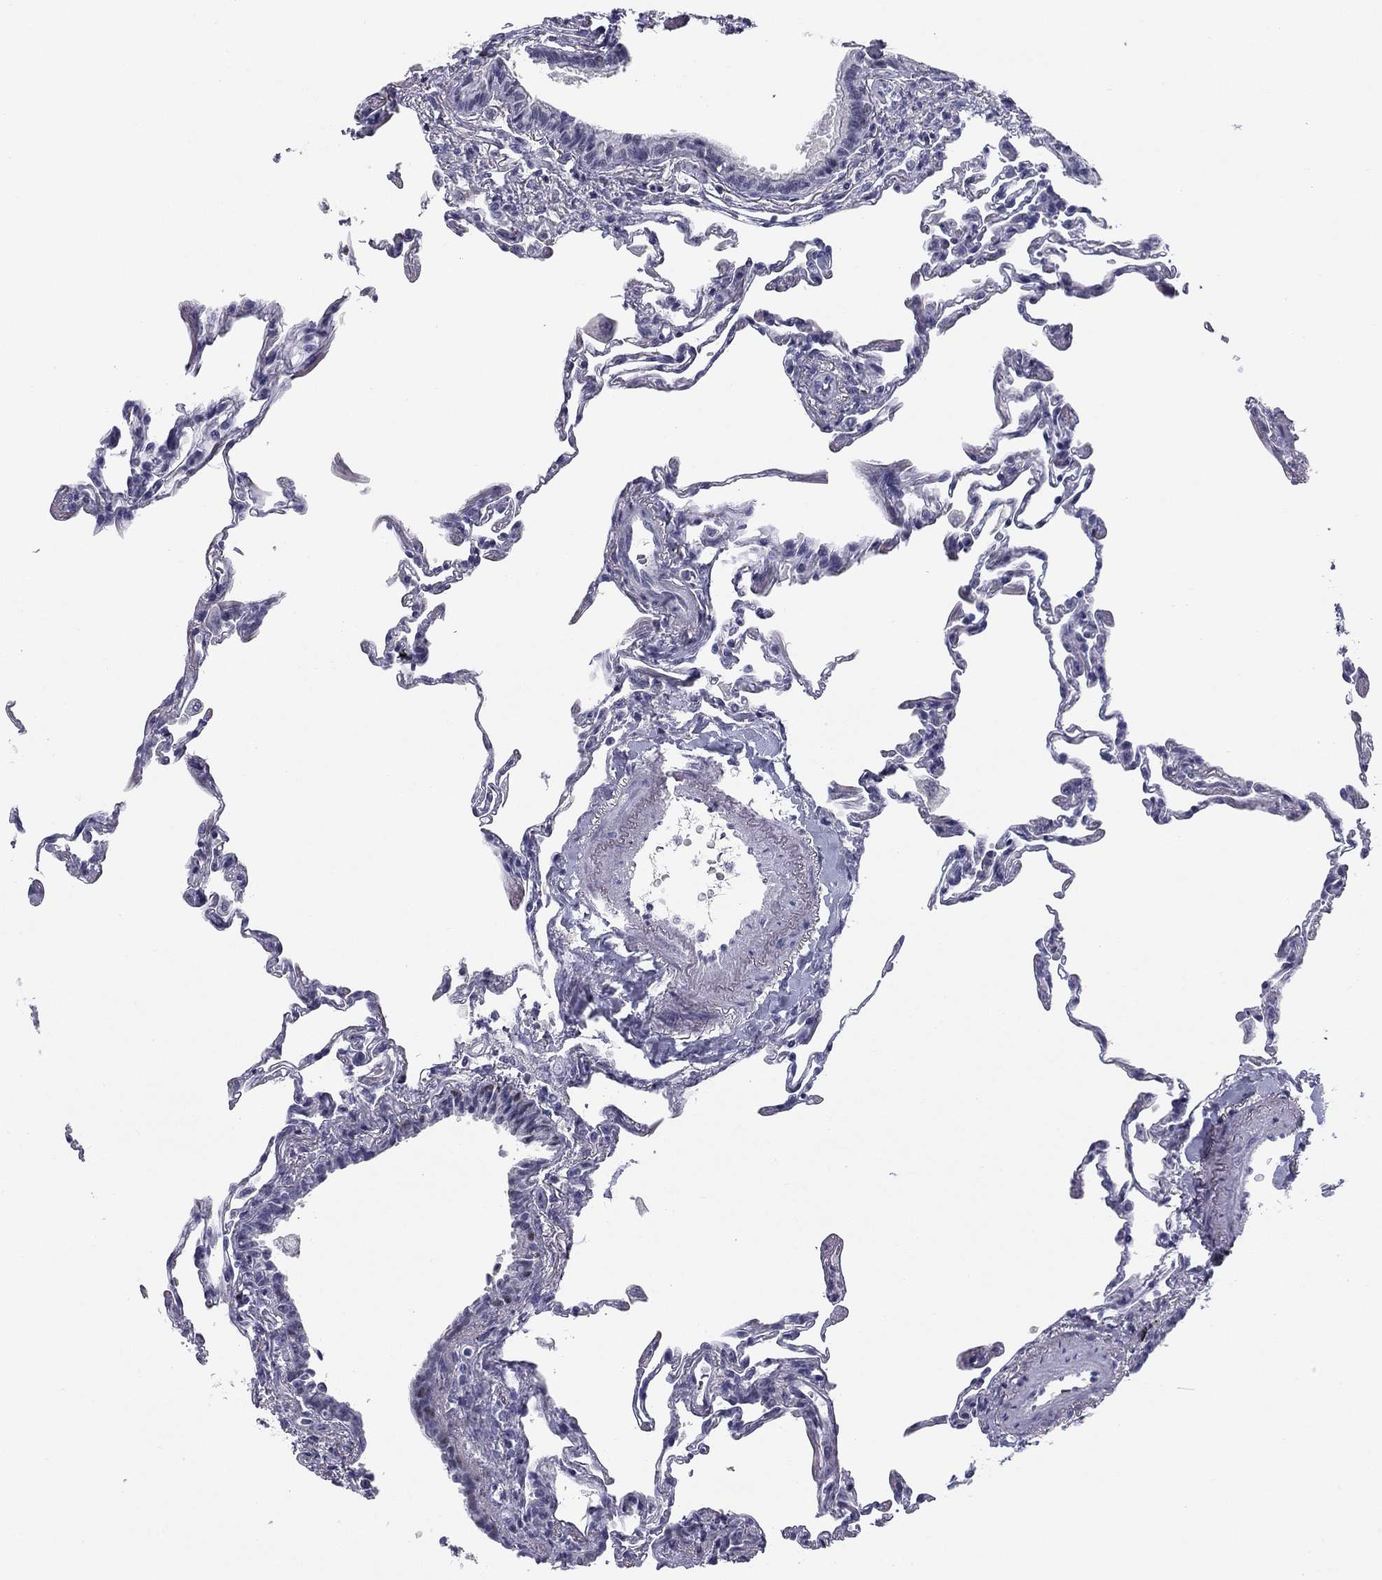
{"staining": {"intensity": "negative", "quantity": "none", "location": "none"}, "tissue": "lung", "cell_type": "Alveolar cells", "image_type": "normal", "snomed": [{"axis": "morphology", "description": "Normal tissue, NOS"}, {"axis": "topography", "description": "Lung"}], "caption": "IHC of benign human lung reveals no expression in alveolar cells.", "gene": "TFAP2B", "patient": {"sex": "female", "age": 57}}